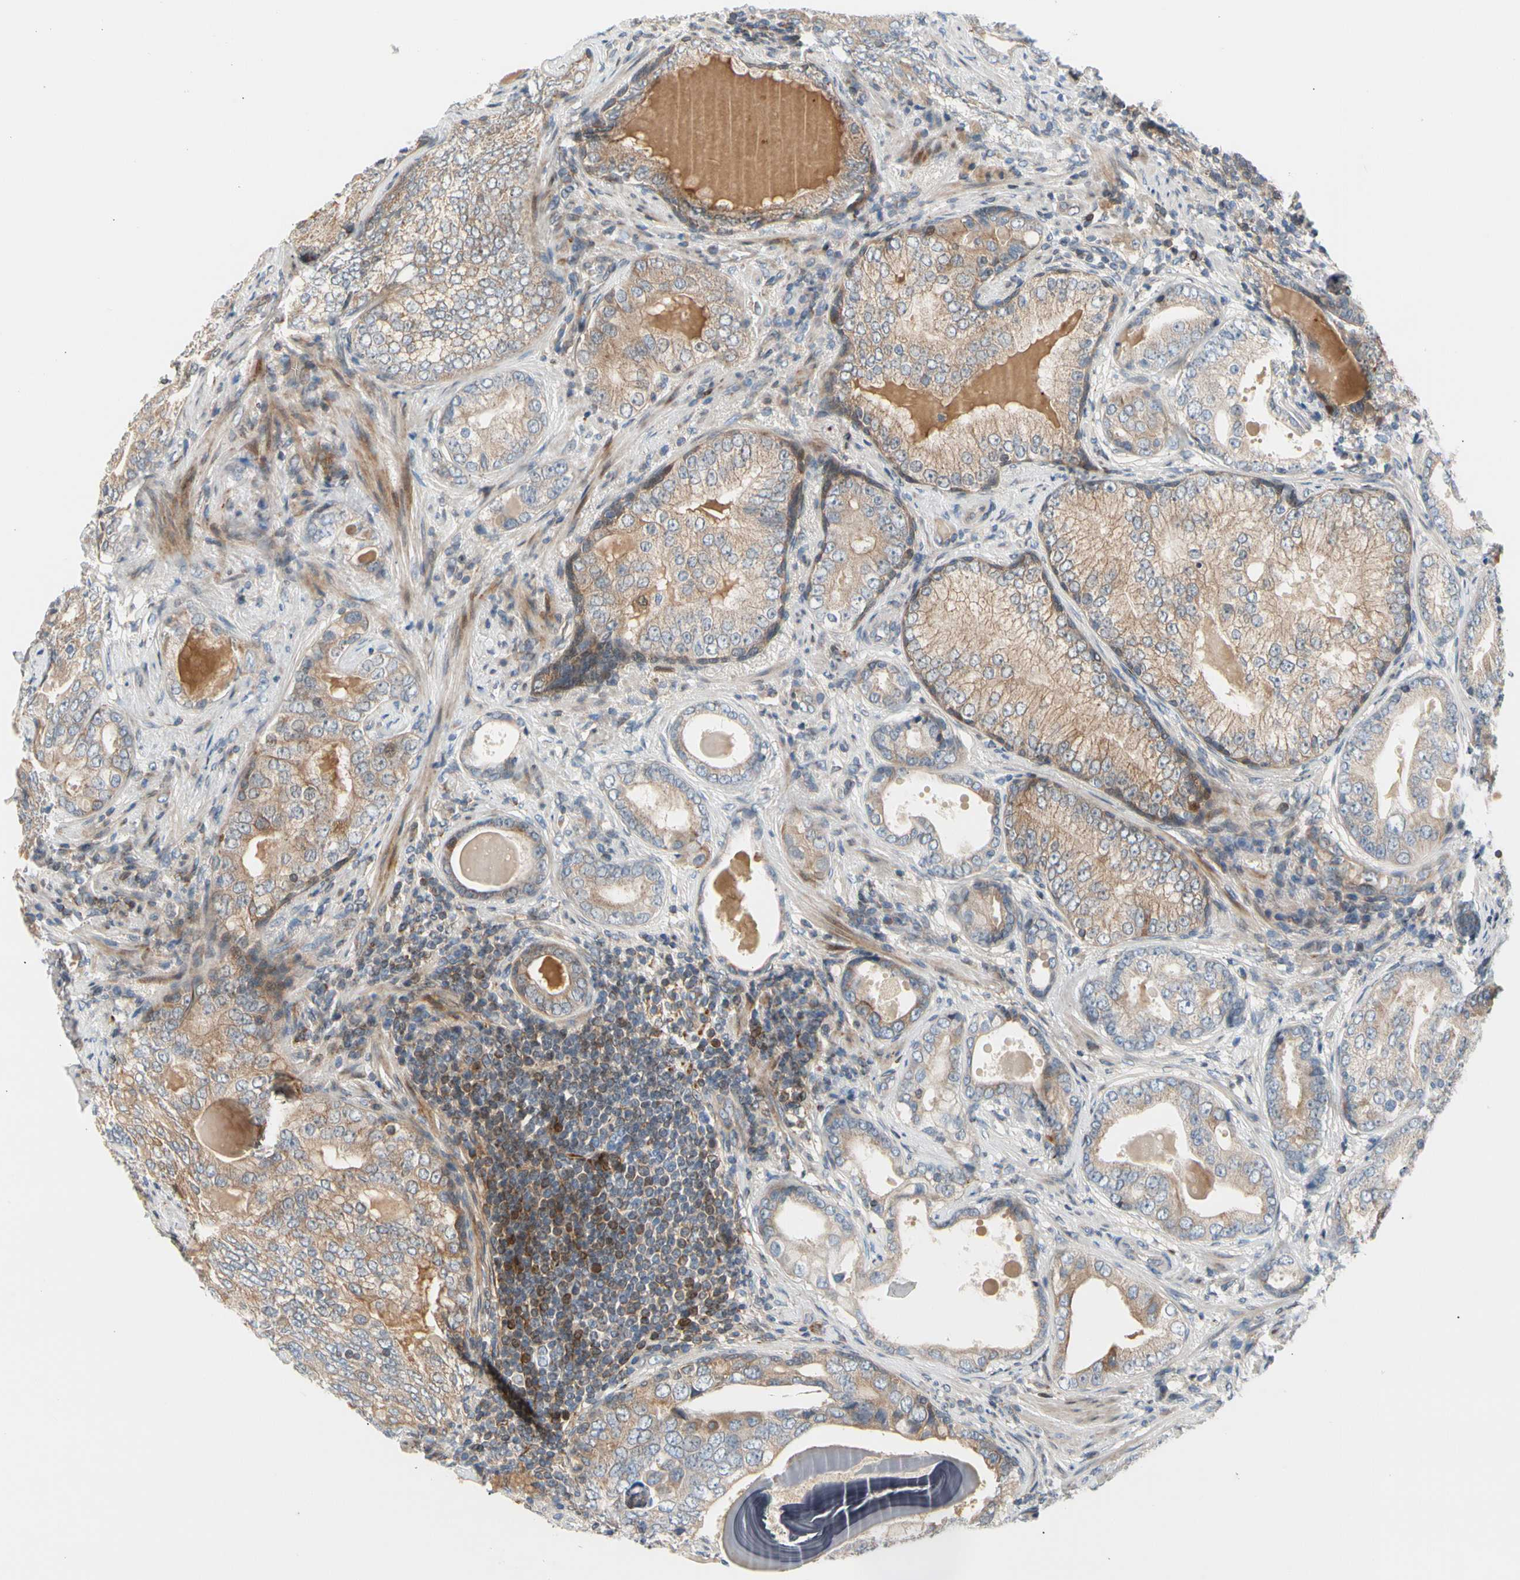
{"staining": {"intensity": "weak", "quantity": ">75%", "location": "cytoplasmic/membranous"}, "tissue": "prostate cancer", "cell_type": "Tumor cells", "image_type": "cancer", "snomed": [{"axis": "morphology", "description": "Adenocarcinoma, High grade"}, {"axis": "topography", "description": "Prostate"}], "caption": "Prostate cancer stained for a protein (brown) shows weak cytoplasmic/membranous positive positivity in approximately >75% of tumor cells.", "gene": "MAP3K3", "patient": {"sex": "male", "age": 66}}